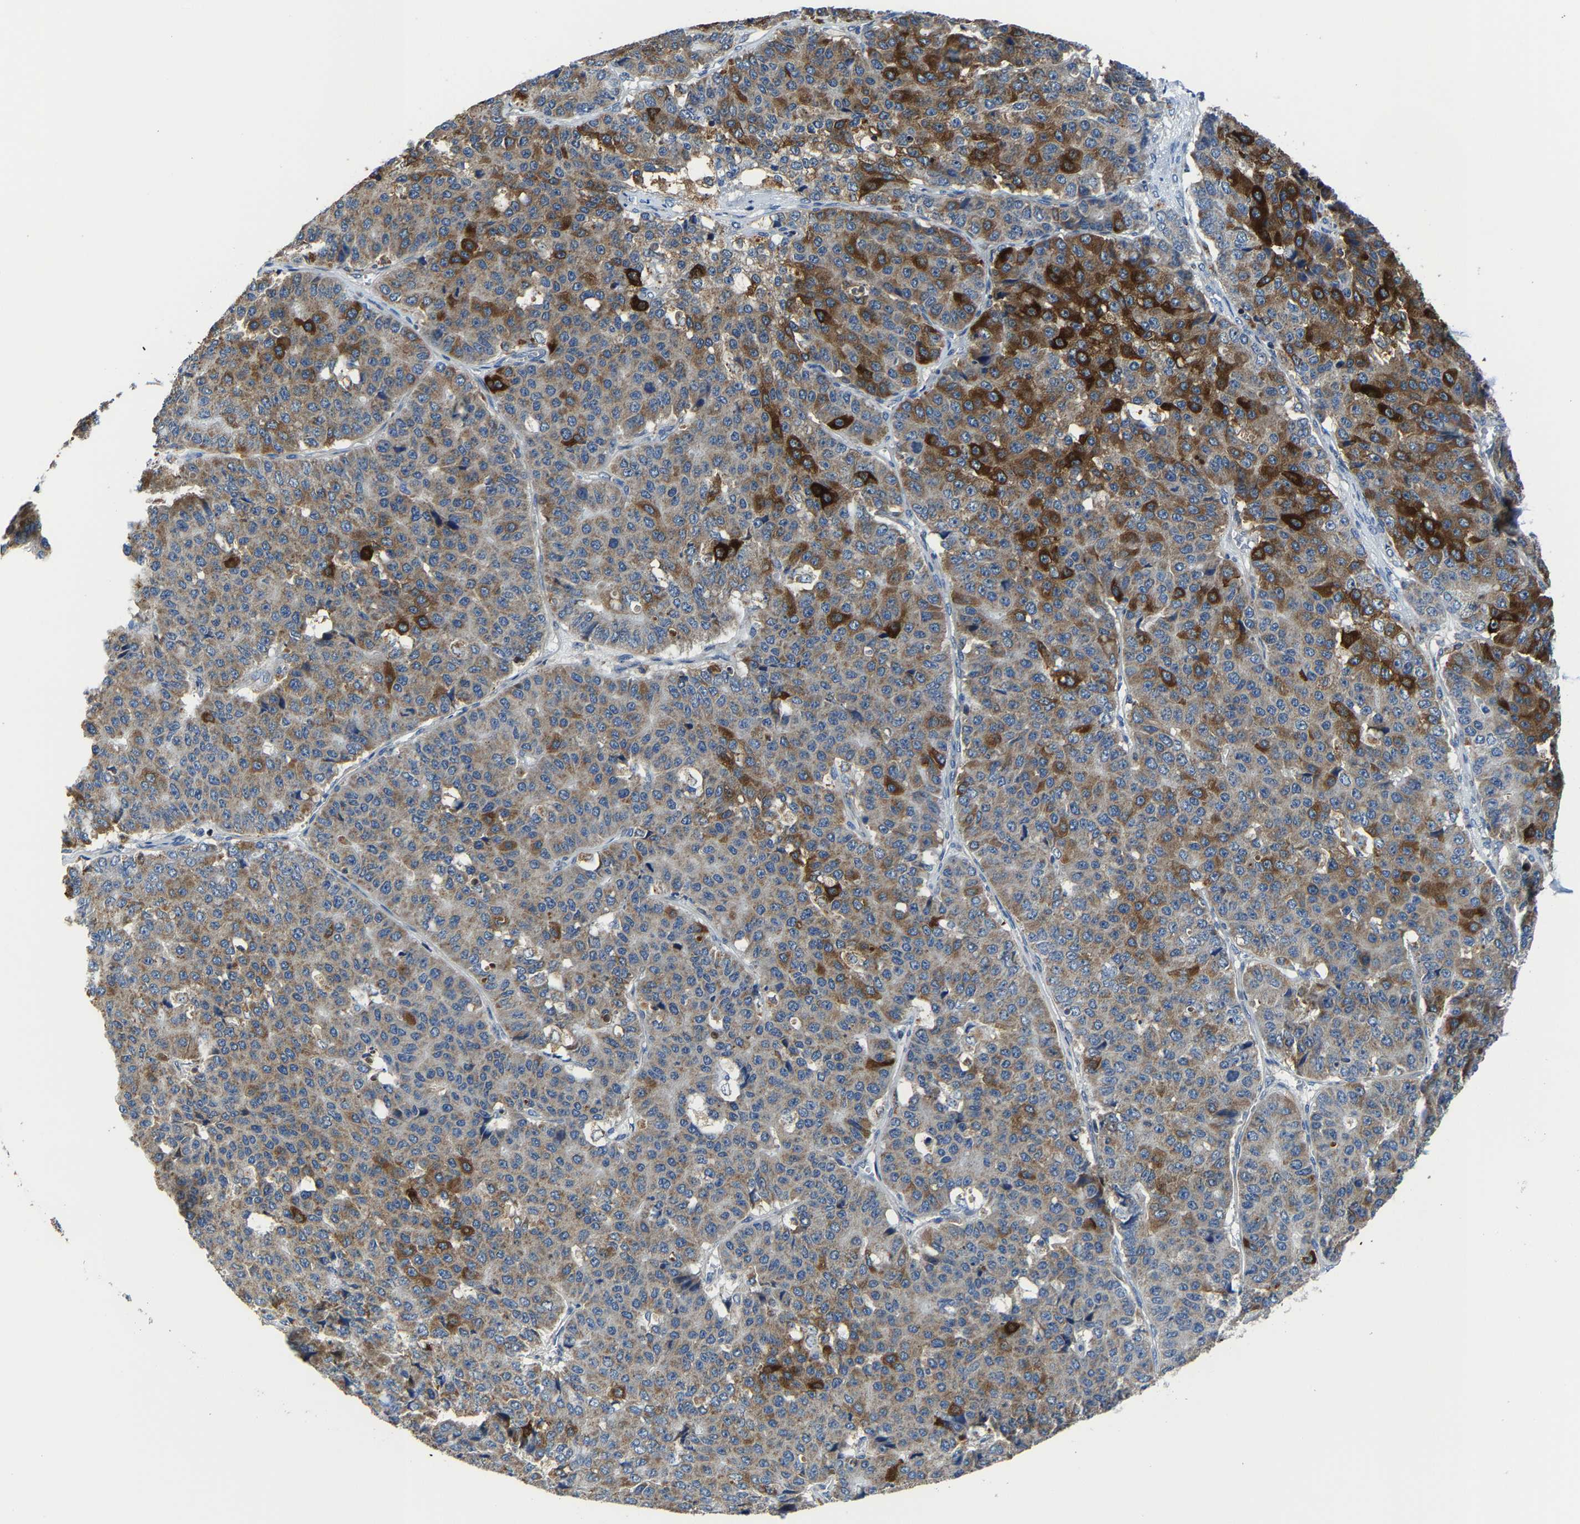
{"staining": {"intensity": "strong", "quantity": "25%-75%", "location": "cytoplasmic/membranous"}, "tissue": "pancreatic cancer", "cell_type": "Tumor cells", "image_type": "cancer", "snomed": [{"axis": "morphology", "description": "Adenocarcinoma, NOS"}, {"axis": "topography", "description": "Pancreas"}], "caption": "IHC histopathology image of neoplastic tissue: pancreatic cancer stained using IHC exhibits high levels of strong protein expression localized specifically in the cytoplasmic/membranous of tumor cells, appearing as a cytoplasmic/membranous brown color.", "gene": "AGK", "patient": {"sex": "male", "age": 50}}